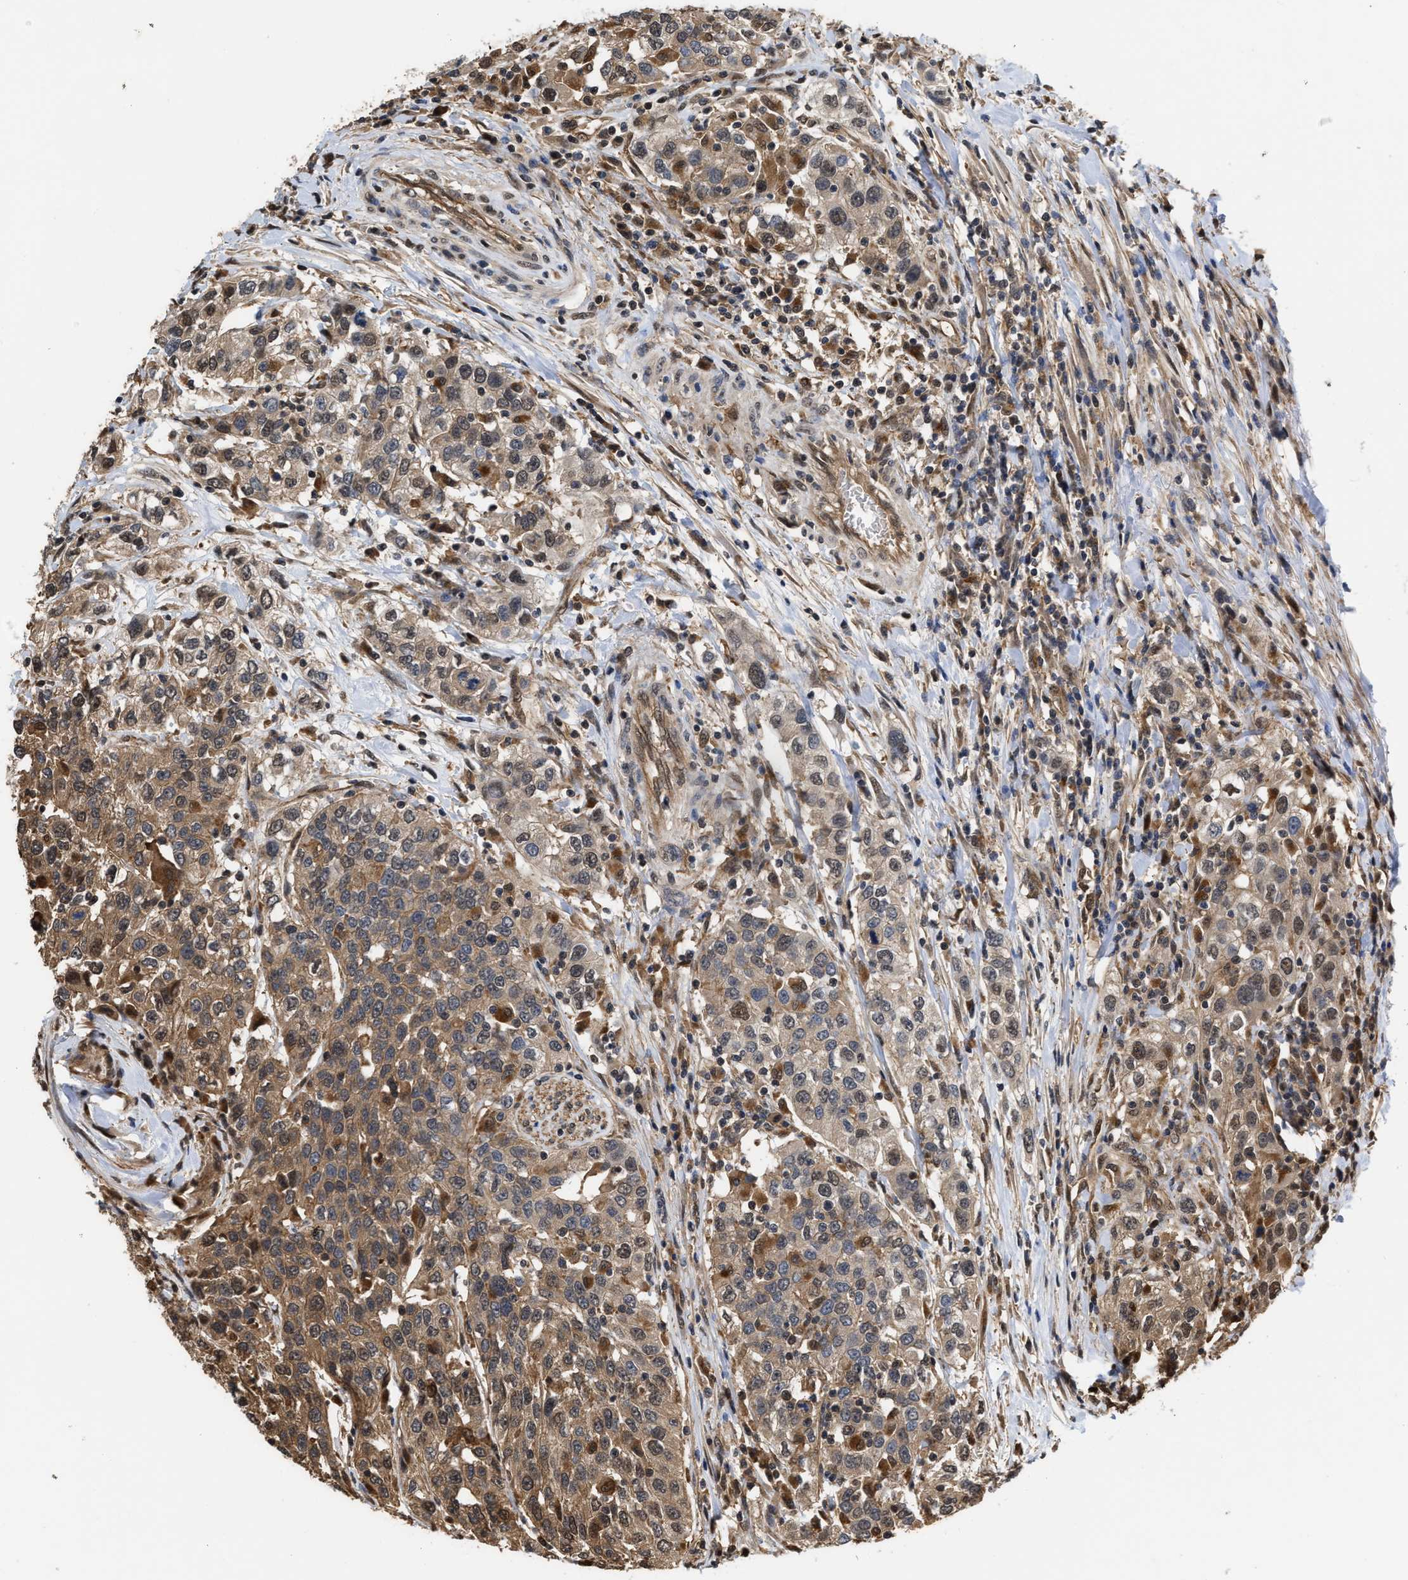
{"staining": {"intensity": "weak", "quantity": ">75%", "location": "cytoplasmic/membranous,nuclear"}, "tissue": "urothelial cancer", "cell_type": "Tumor cells", "image_type": "cancer", "snomed": [{"axis": "morphology", "description": "Urothelial carcinoma, High grade"}, {"axis": "topography", "description": "Urinary bladder"}], "caption": "Protein staining of urothelial carcinoma (high-grade) tissue shows weak cytoplasmic/membranous and nuclear staining in about >75% of tumor cells.", "gene": "SCAI", "patient": {"sex": "female", "age": 80}}